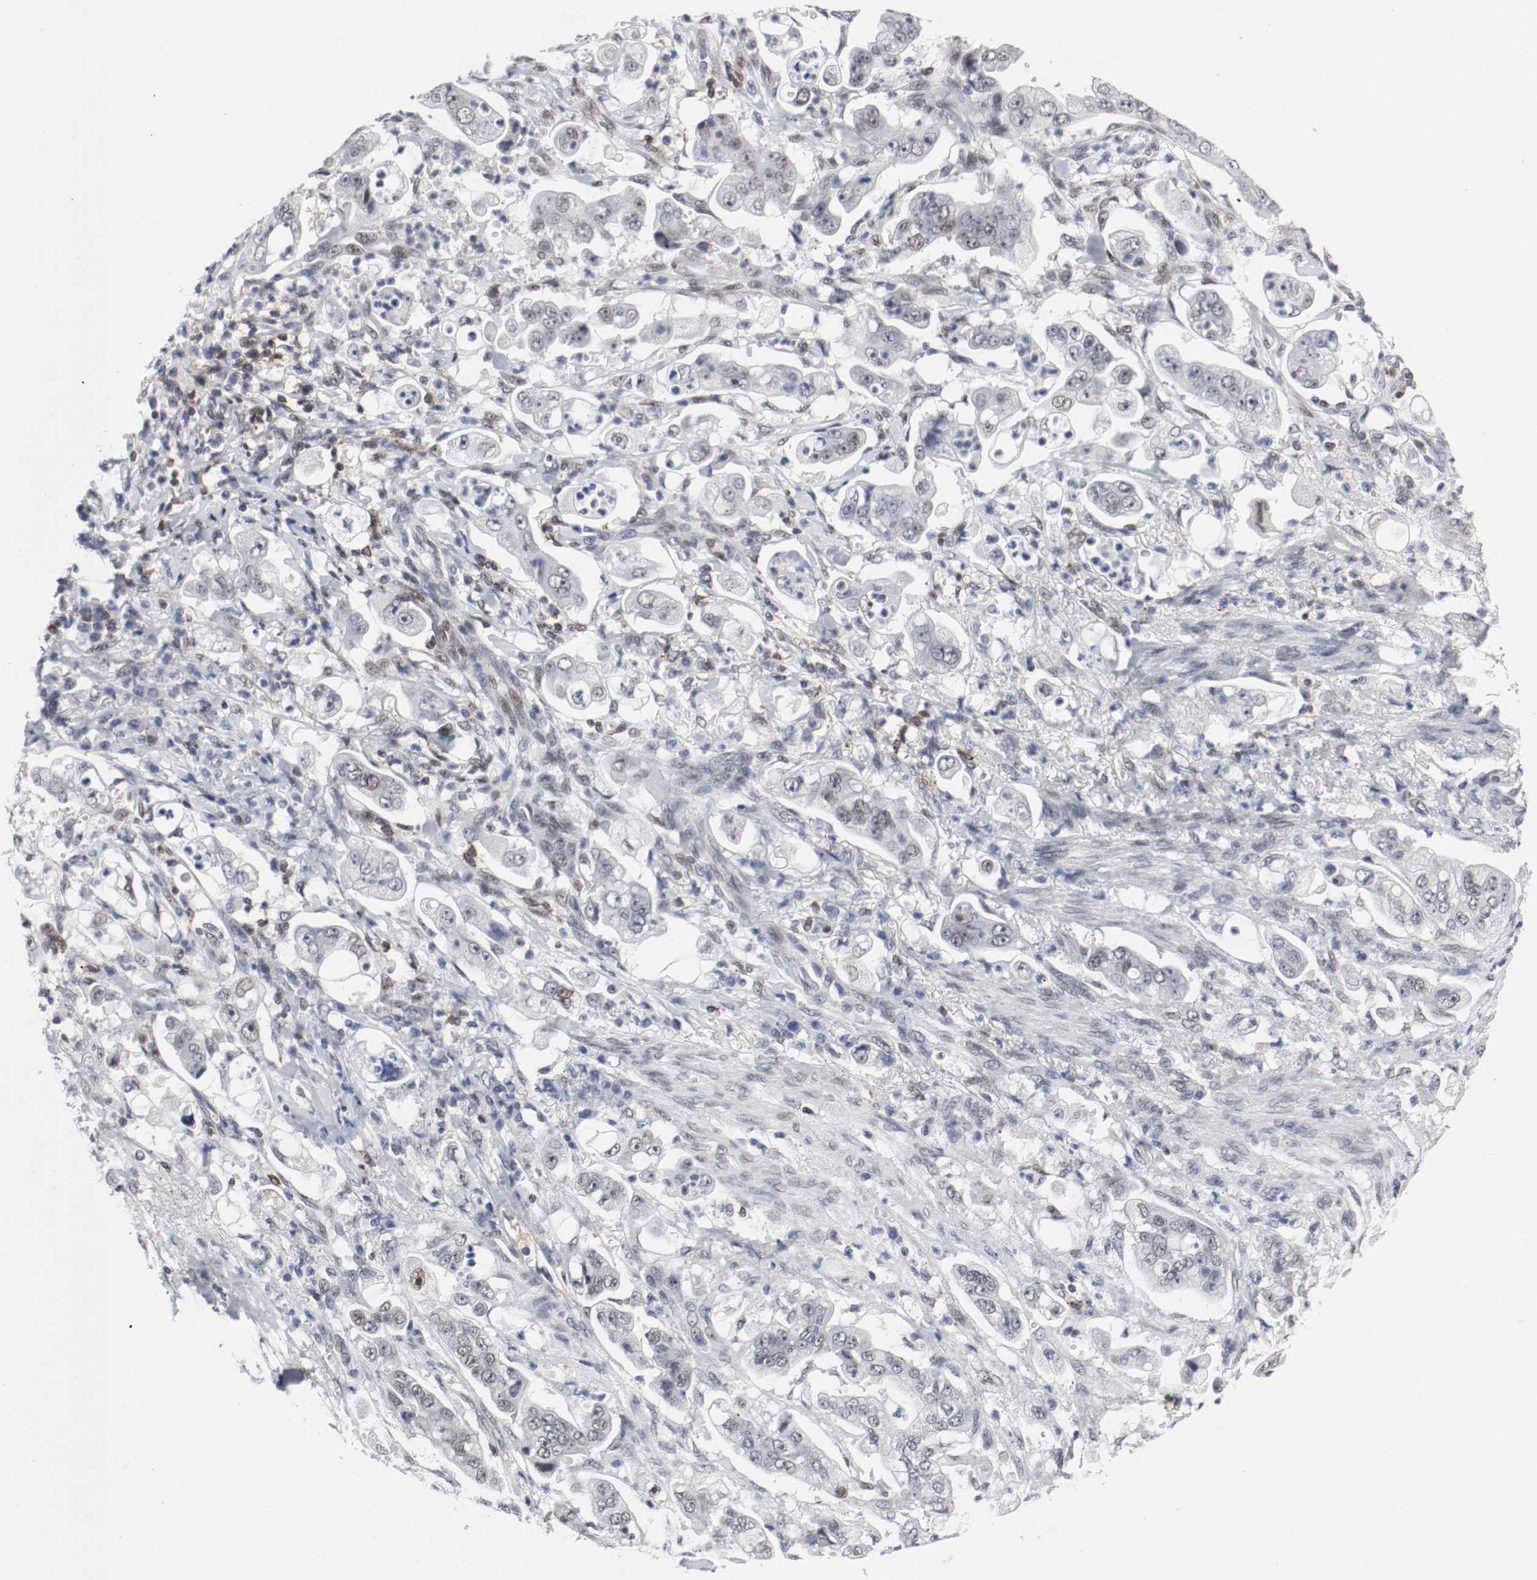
{"staining": {"intensity": "negative", "quantity": "none", "location": "none"}, "tissue": "stomach cancer", "cell_type": "Tumor cells", "image_type": "cancer", "snomed": [{"axis": "morphology", "description": "Adenocarcinoma, NOS"}, {"axis": "topography", "description": "Stomach"}], "caption": "The micrograph demonstrates no significant positivity in tumor cells of stomach adenocarcinoma.", "gene": "JUND", "patient": {"sex": "male", "age": 62}}